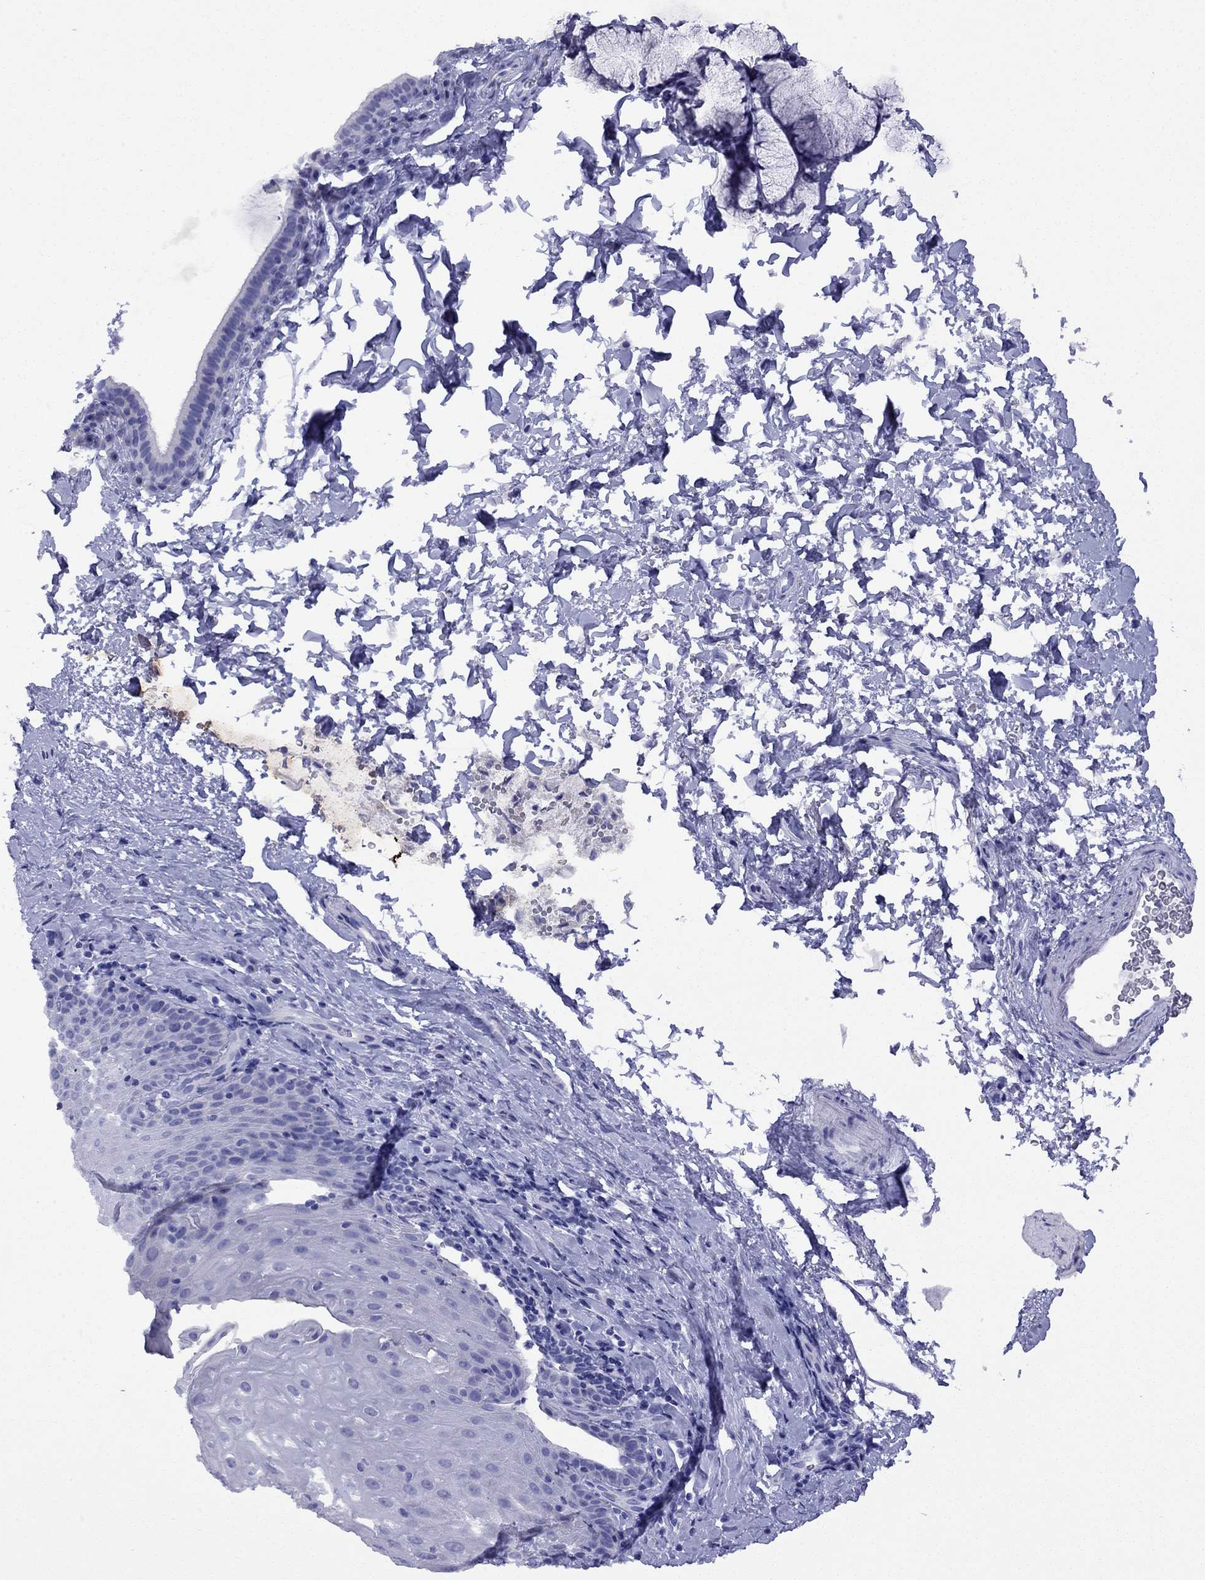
{"staining": {"intensity": "negative", "quantity": "none", "location": "none"}, "tissue": "esophagus", "cell_type": "Squamous epithelial cells", "image_type": "normal", "snomed": [{"axis": "morphology", "description": "Normal tissue, NOS"}, {"axis": "topography", "description": "Esophagus"}], "caption": "An immunohistochemistry (IHC) photomicrograph of benign esophagus is shown. There is no staining in squamous epithelial cells of esophagus. (Immunohistochemistry (ihc), brightfield microscopy, high magnification).", "gene": "FIGLA", "patient": {"sex": "female", "age": 61}}